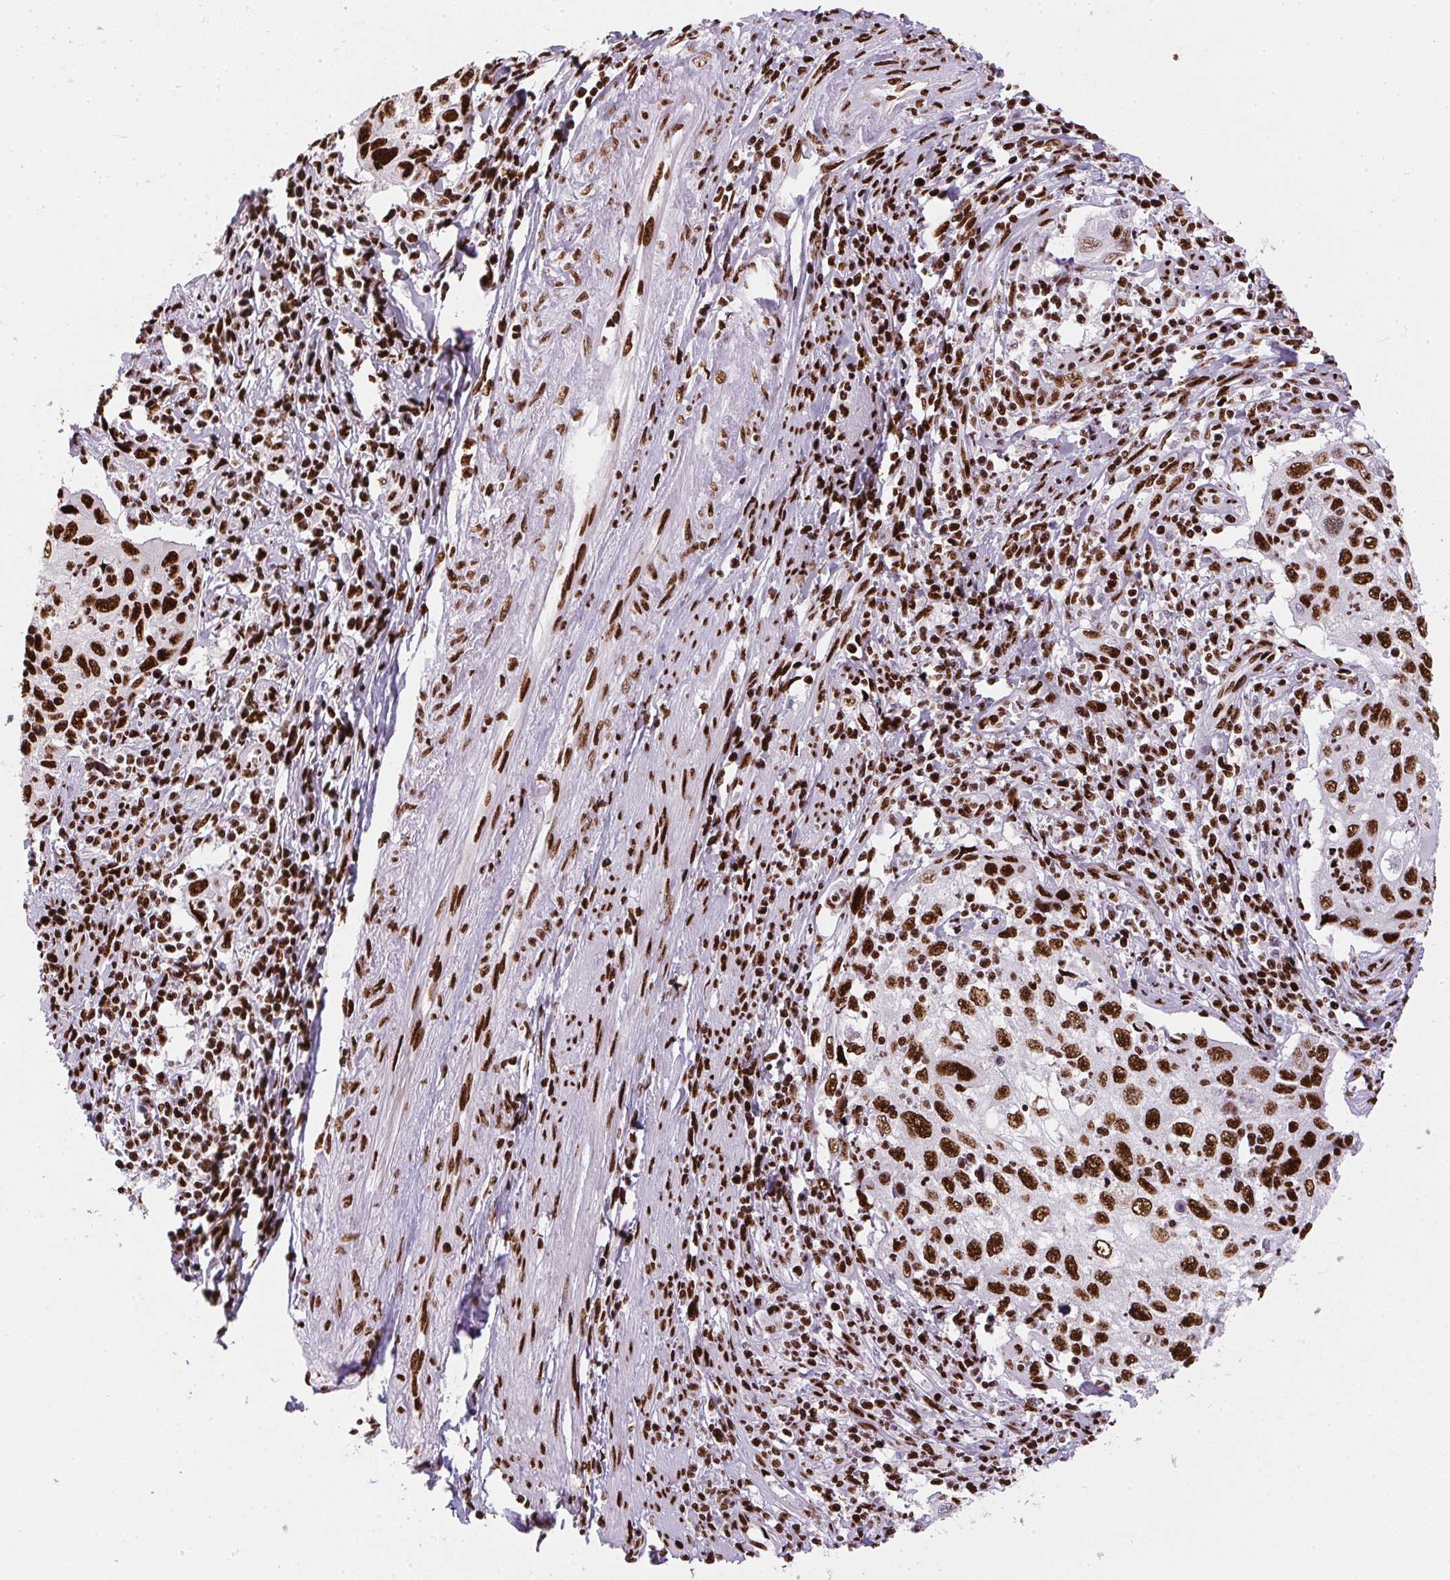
{"staining": {"intensity": "strong", "quantity": ">75%", "location": "nuclear"}, "tissue": "cervical cancer", "cell_type": "Tumor cells", "image_type": "cancer", "snomed": [{"axis": "morphology", "description": "Squamous cell carcinoma, NOS"}, {"axis": "topography", "description": "Cervix"}], "caption": "An image of cervical cancer stained for a protein shows strong nuclear brown staining in tumor cells.", "gene": "PAGE3", "patient": {"sex": "female", "age": 70}}